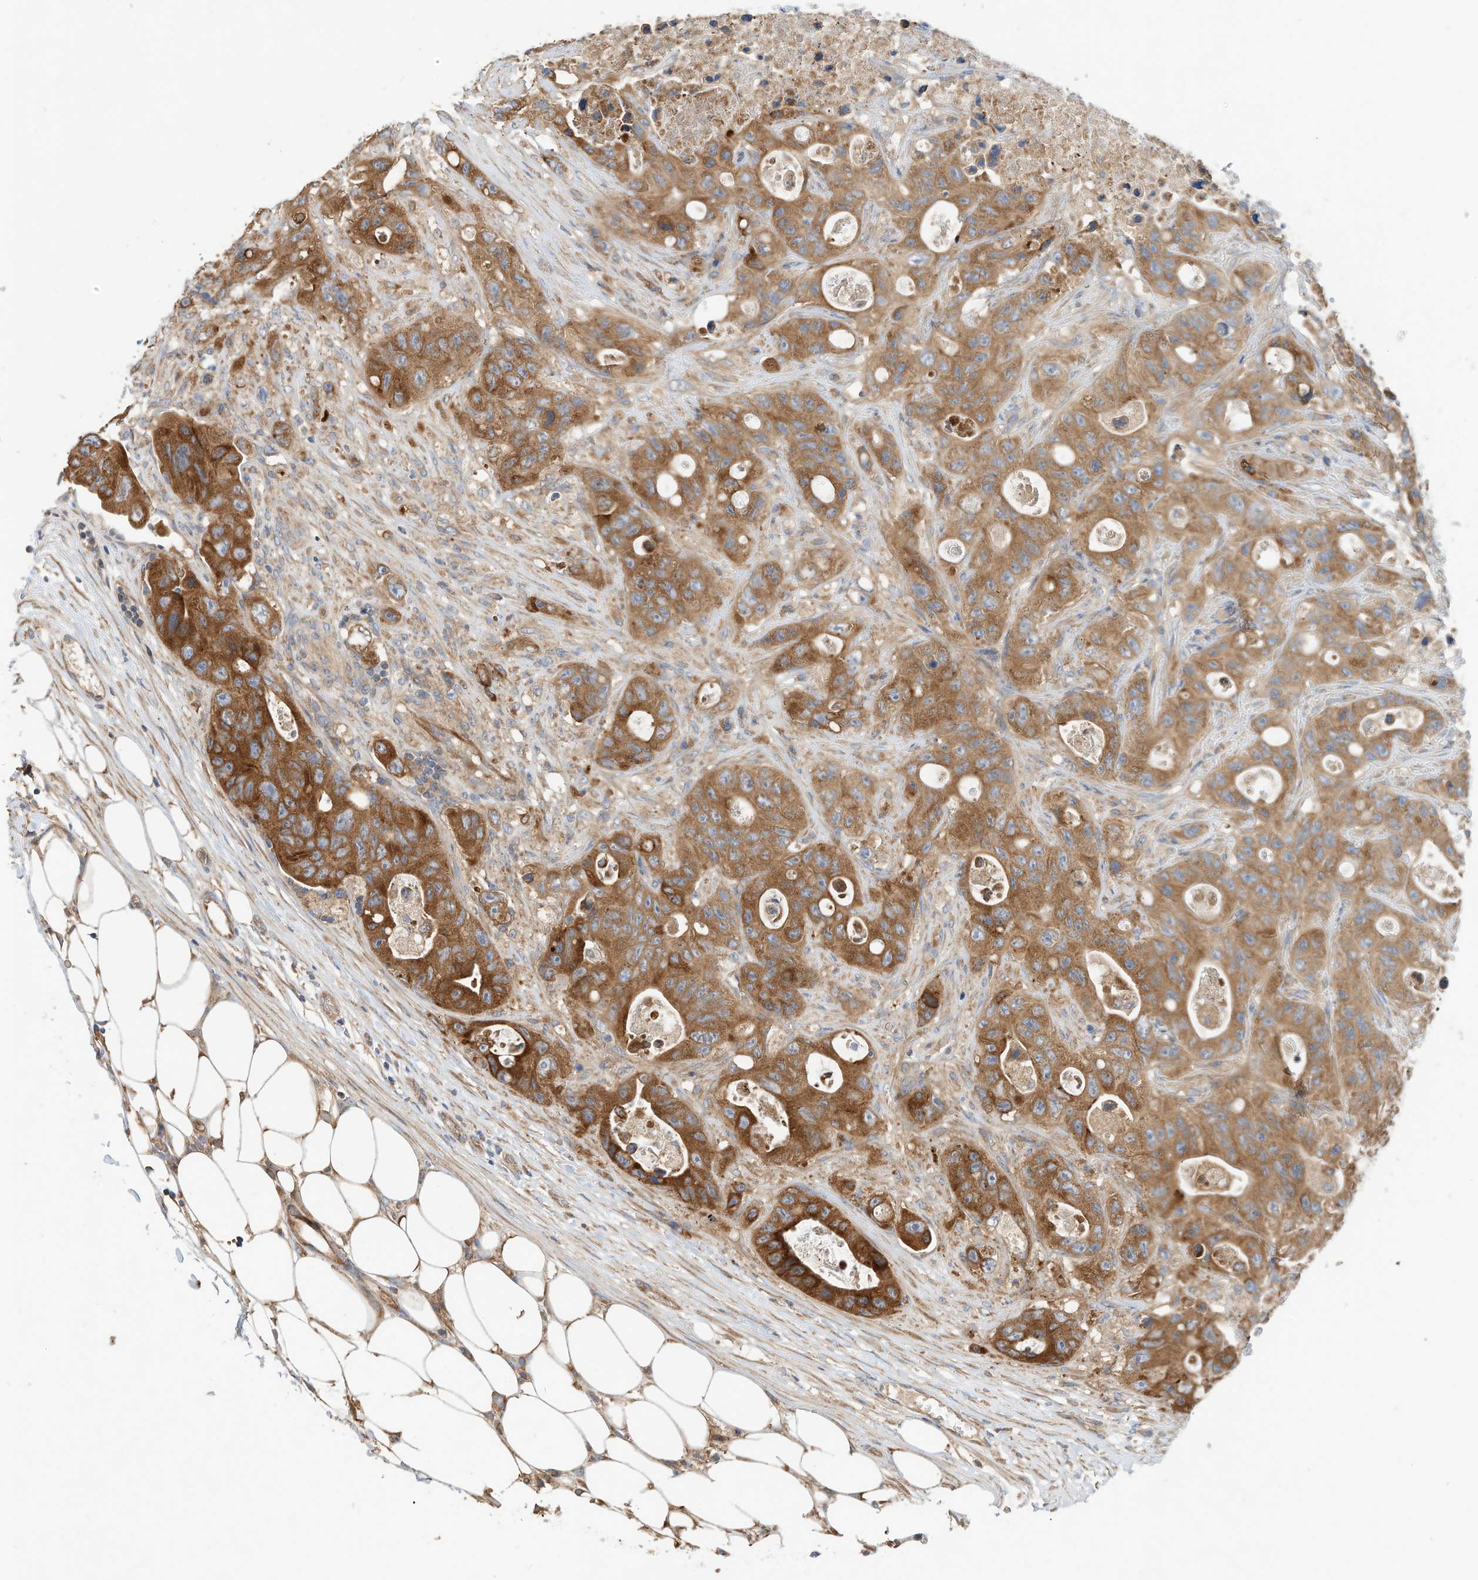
{"staining": {"intensity": "moderate", "quantity": ">75%", "location": "cytoplasmic/membranous"}, "tissue": "colorectal cancer", "cell_type": "Tumor cells", "image_type": "cancer", "snomed": [{"axis": "morphology", "description": "Adenocarcinoma, NOS"}, {"axis": "topography", "description": "Colon"}], "caption": "High-power microscopy captured an IHC image of colorectal cancer, revealing moderate cytoplasmic/membranous expression in about >75% of tumor cells. The protein is shown in brown color, while the nuclei are stained blue.", "gene": "CPAMD8", "patient": {"sex": "female", "age": 46}}